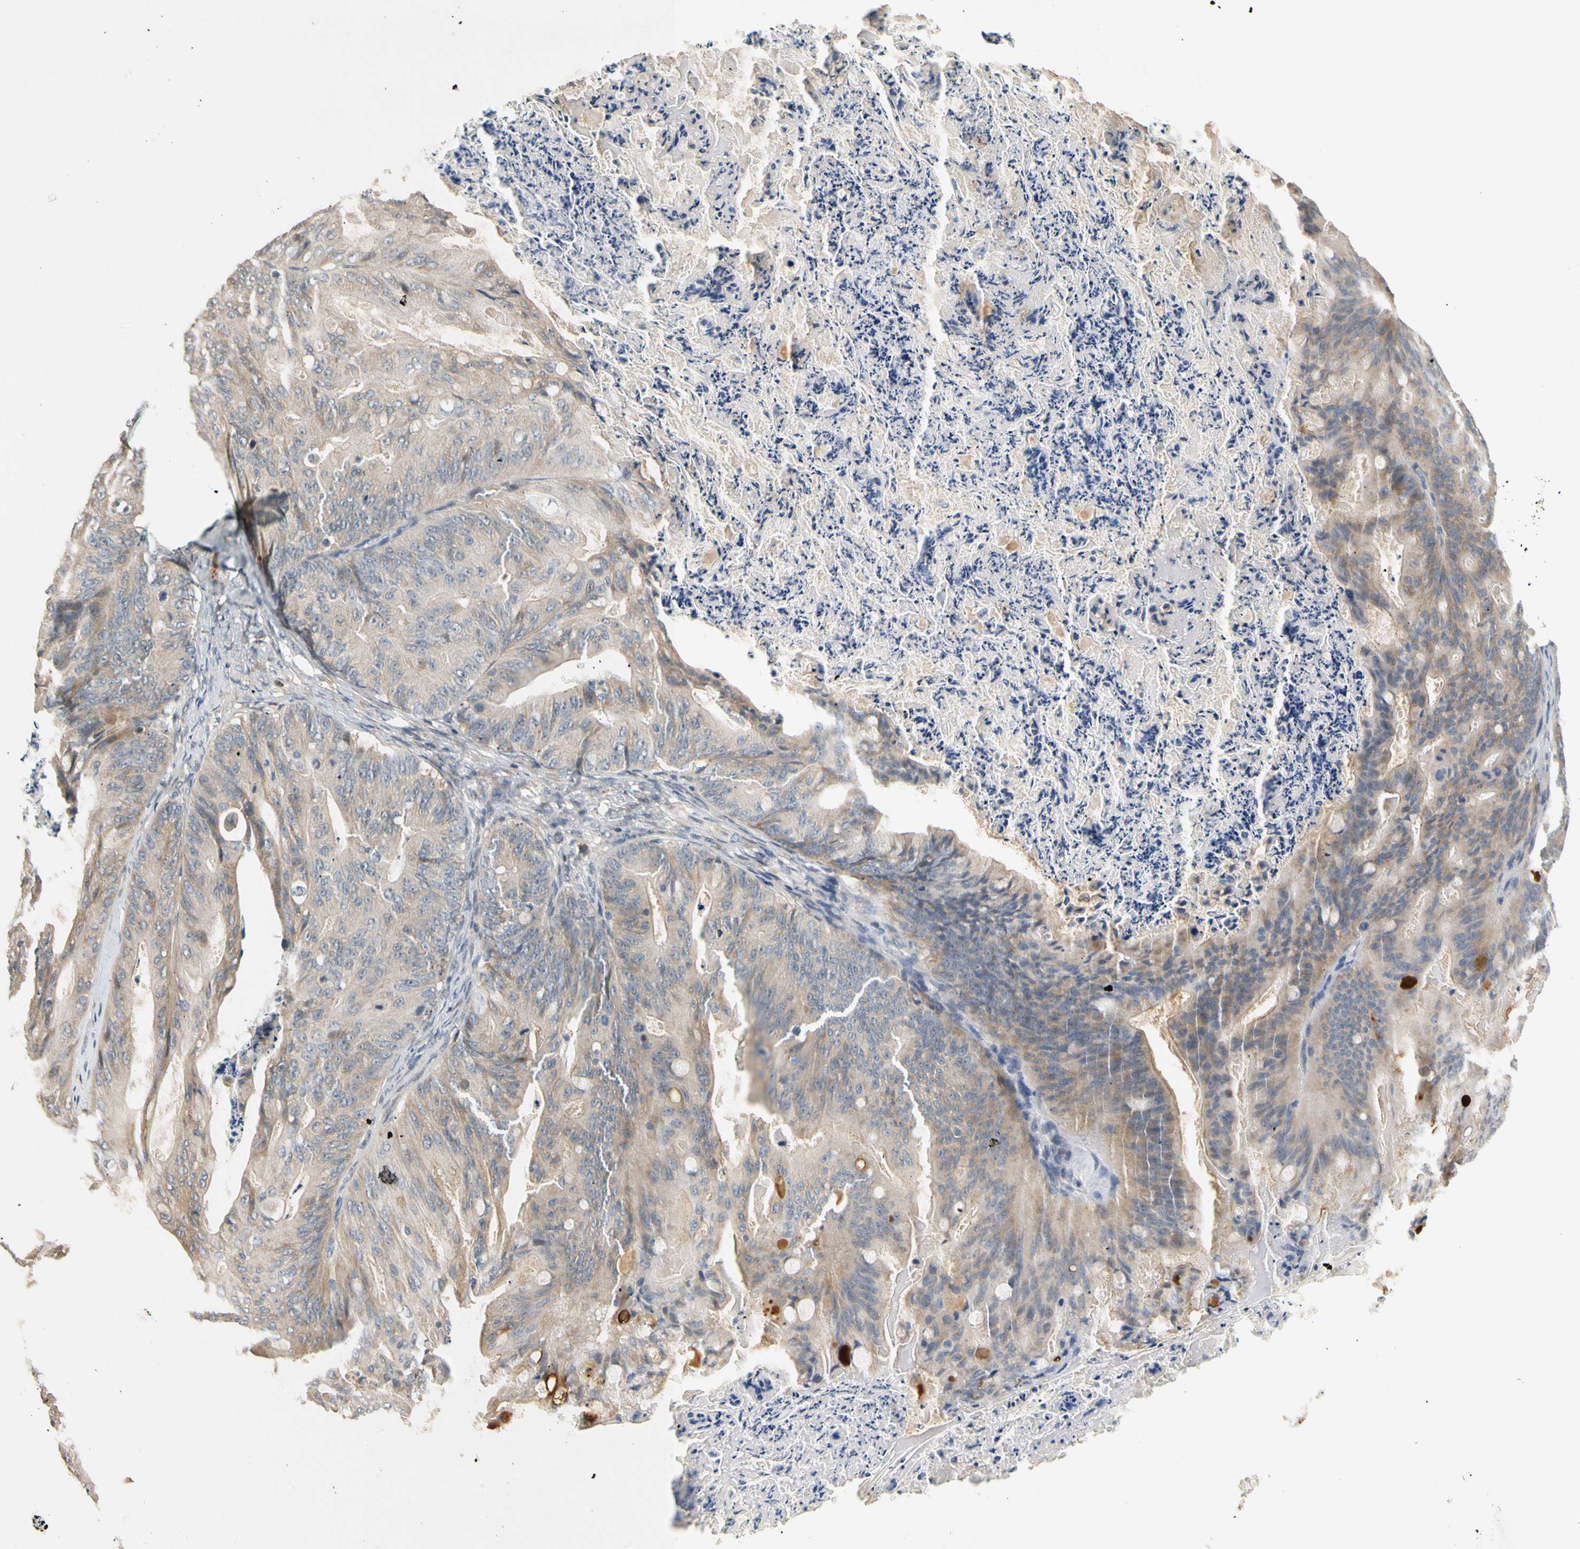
{"staining": {"intensity": "weak", "quantity": ">75%", "location": "cytoplasmic/membranous"}, "tissue": "ovarian cancer", "cell_type": "Tumor cells", "image_type": "cancer", "snomed": [{"axis": "morphology", "description": "Cystadenocarcinoma, mucinous, NOS"}, {"axis": "topography", "description": "Ovary"}], "caption": "Ovarian mucinous cystadenocarcinoma stained for a protein exhibits weak cytoplasmic/membranous positivity in tumor cells. Immunohistochemistry (ihc) stains the protein in brown and the nuclei are stained blue.", "gene": "C4A", "patient": {"sex": "female", "age": 36}}